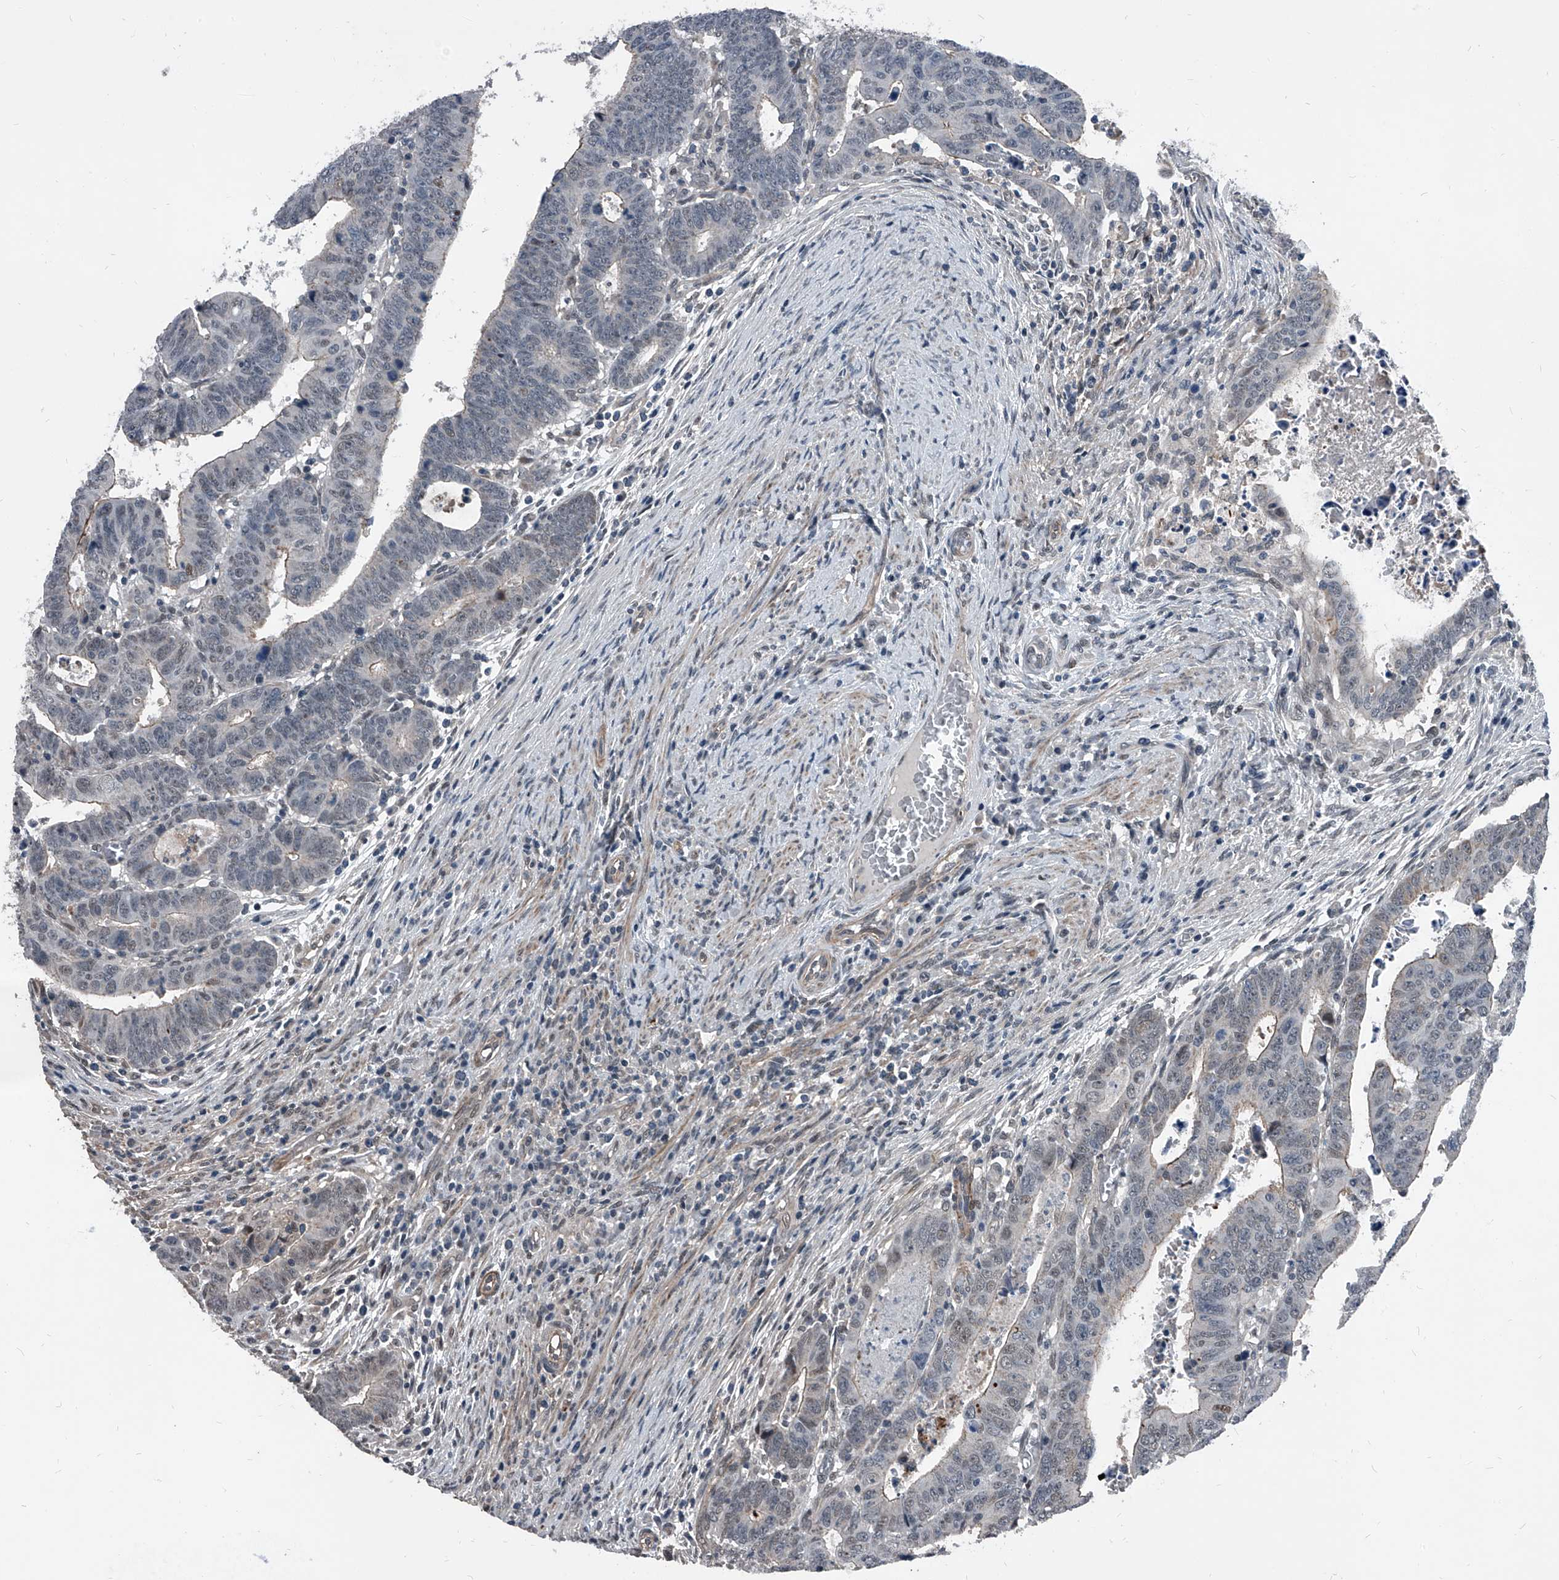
{"staining": {"intensity": "weak", "quantity": "25%-75%", "location": "cytoplasmic/membranous"}, "tissue": "colorectal cancer", "cell_type": "Tumor cells", "image_type": "cancer", "snomed": [{"axis": "morphology", "description": "Normal tissue, NOS"}, {"axis": "morphology", "description": "Adenocarcinoma, NOS"}, {"axis": "topography", "description": "Rectum"}], "caption": "Immunohistochemistry (IHC) of colorectal adenocarcinoma displays low levels of weak cytoplasmic/membranous staining in about 25%-75% of tumor cells.", "gene": "MEN1", "patient": {"sex": "female", "age": 65}}